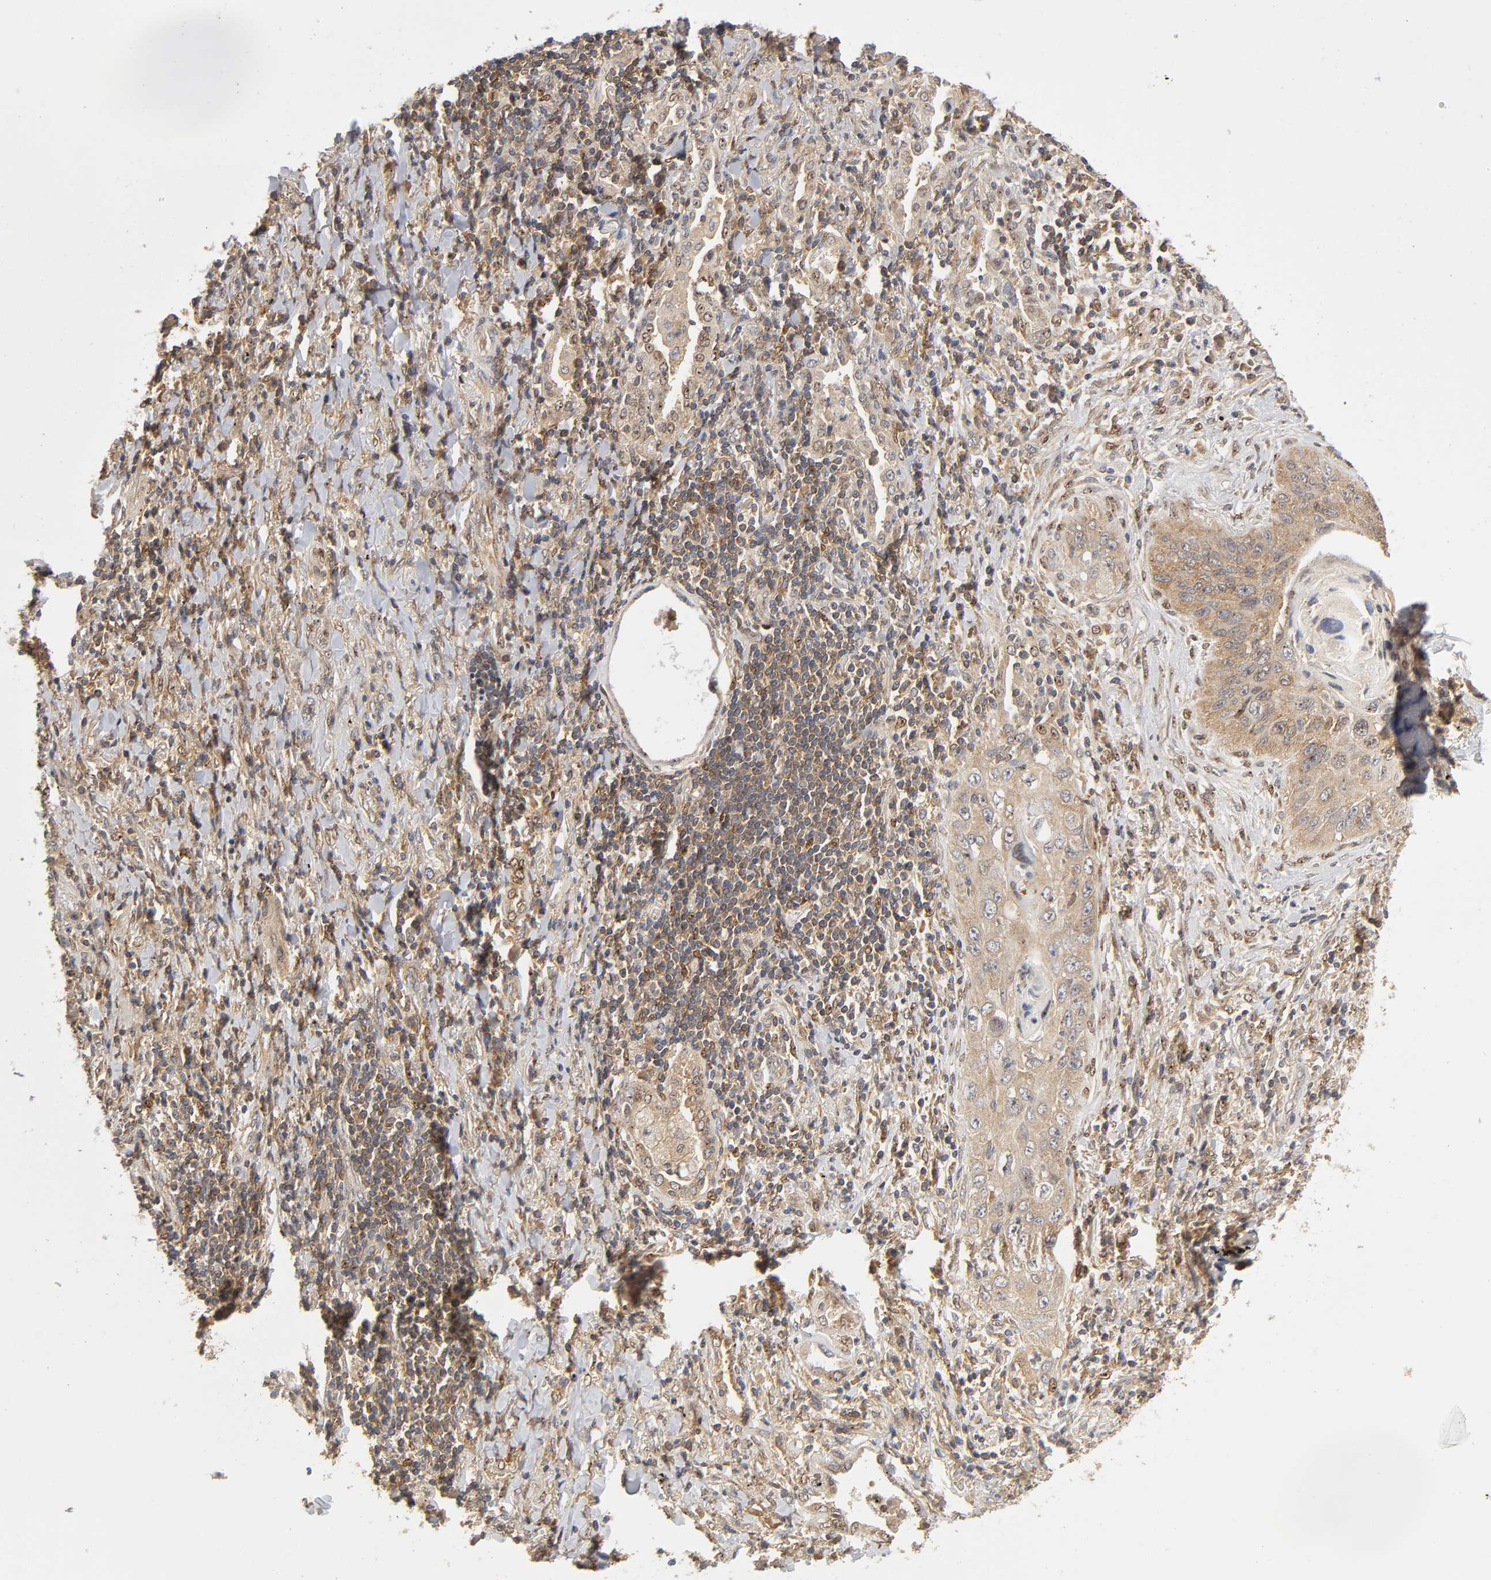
{"staining": {"intensity": "weak", "quantity": ">75%", "location": "cytoplasmic/membranous"}, "tissue": "lung cancer", "cell_type": "Tumor cells", "image_type": "cancer", "snomed": [{"axis": "morphology", "description": "Squamous cell carcinoma, NOS"}, {"axis": "topography", "description": "Lung"}], "caption": "Tumor cells demonstrate low levels of weak cytoplasmic/membranous positivity in about >75% of cells in human lung cancer.", "gene": "PAFAH1B1", "patient": {"sex": "female", "age": 67}}